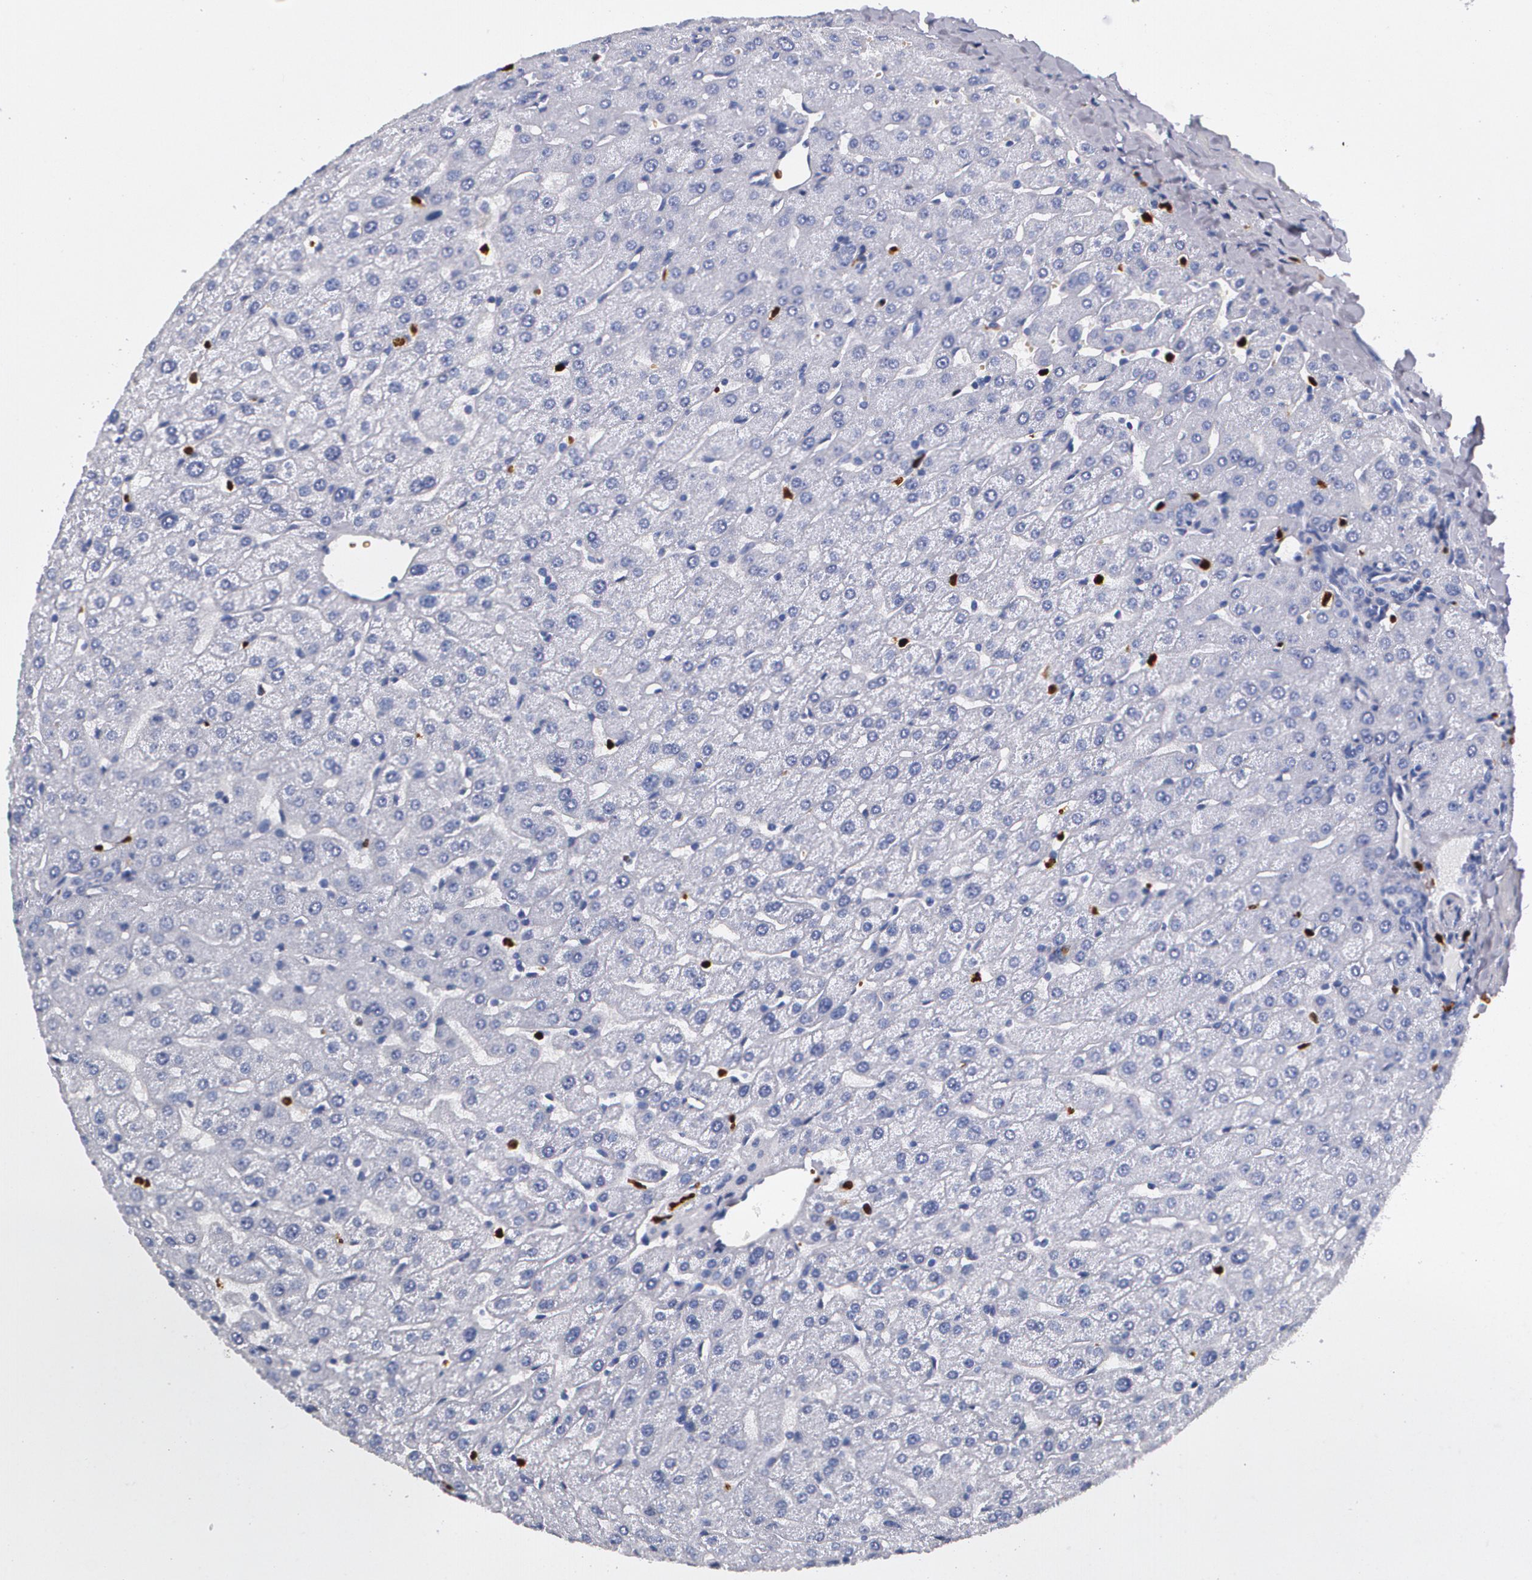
{"staining": {"intensity": "negative", "quantity": "none", "location": "none"}, "tissue": "liver", "cell_type": "Cholangiocytes", "image_type": "normal", "snomed": [{"axis": "morphology", "description": "Normal tissue, NOS"}, {"axis": "morphology", "description": "Fibrosis, NOS"}, {"axis": "topography", "description": "Liver"}], "caption": "DAB immunohistochemical staining of normal liver displays no significant expression in cholangiocytes.", "gene": "S100A8", "patient": {"sex": "female", "age": 29}}